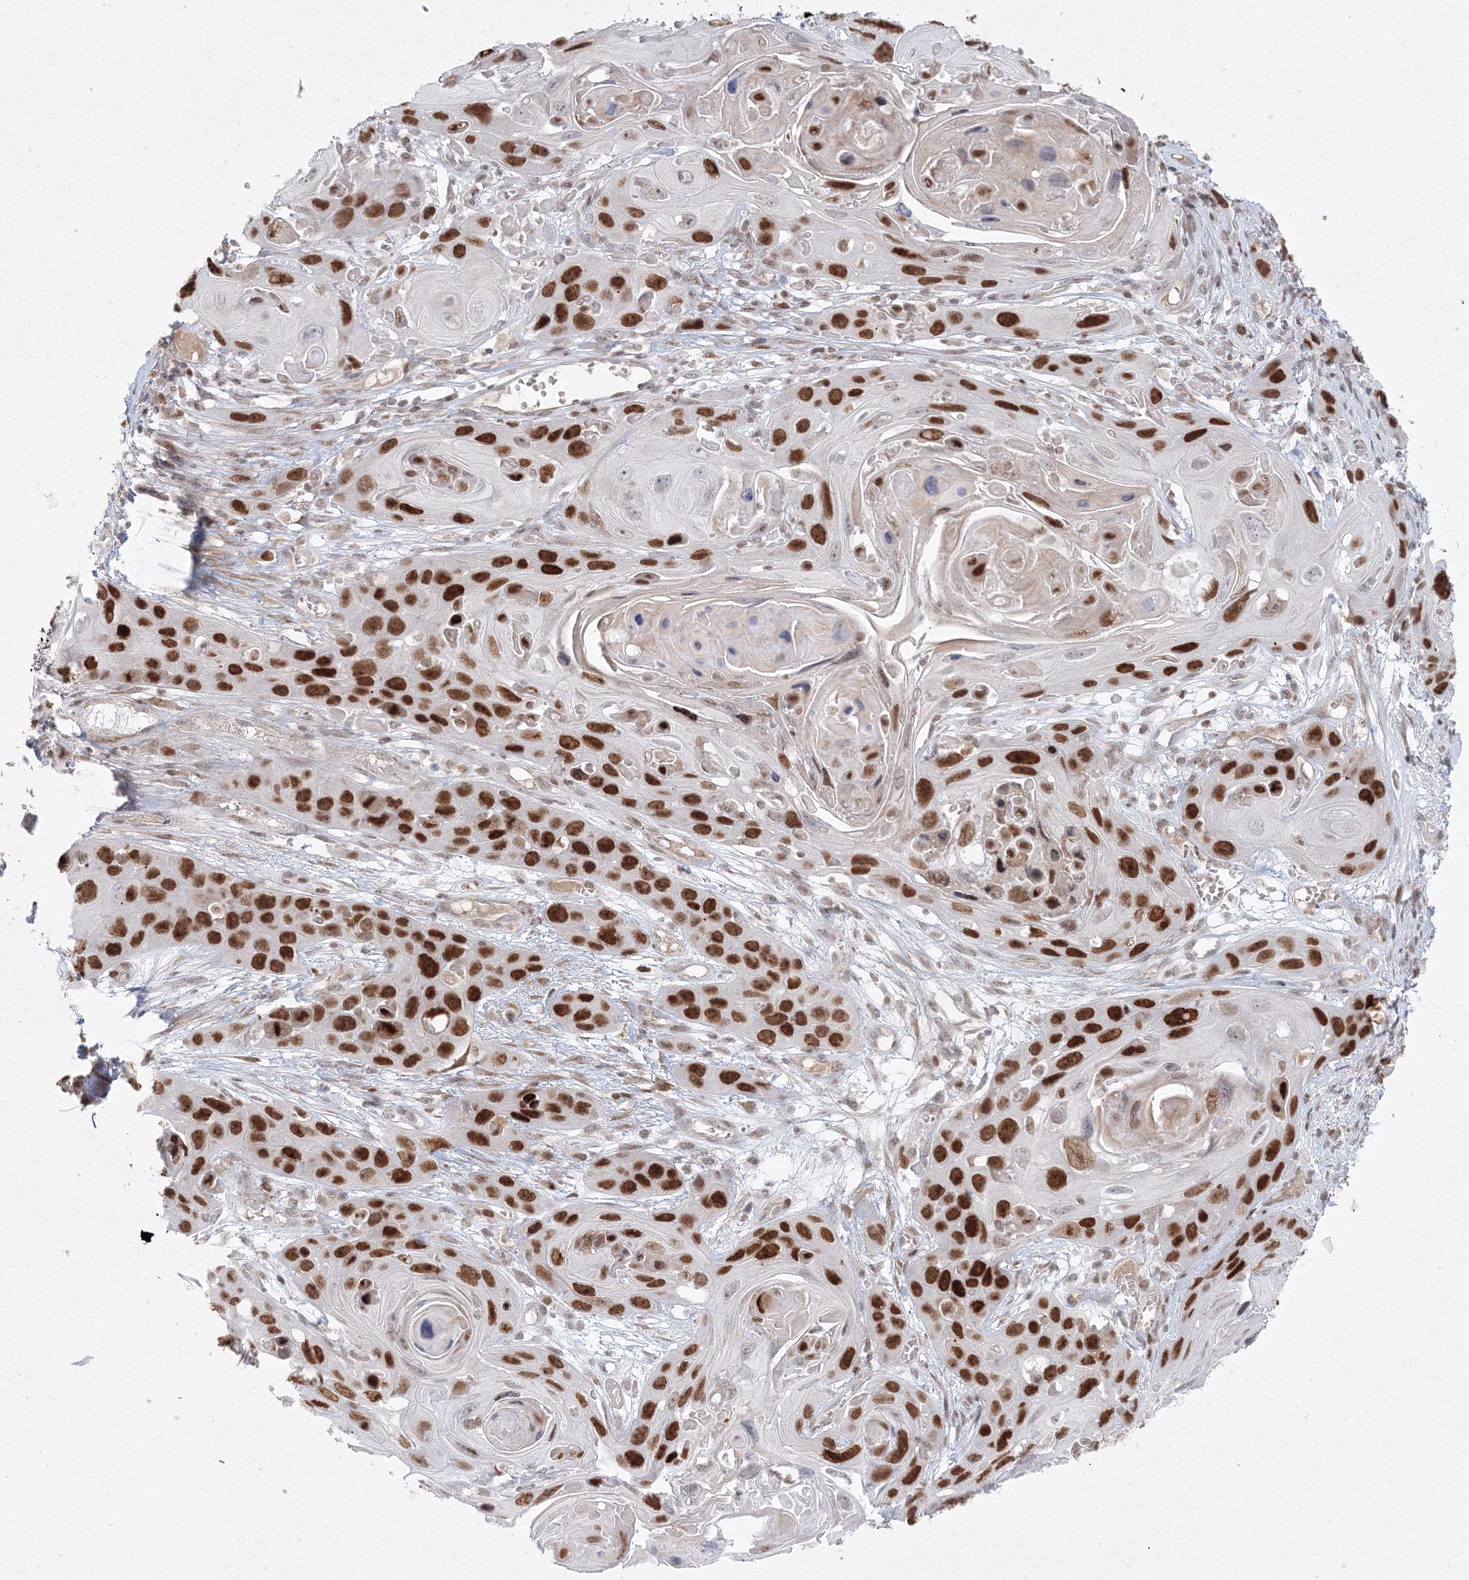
{"staining": {"intensity": "strong", "quantity": ">75%", "location": "nuclear"}, "tissue": "skin cancer", "cell_type": "Tumor cells", "image_type": "cancer", "snomed": [{"axis": "morphology", "description": "Squamous cell carcinoma, NOS"}, {"axis": "topography", "description": "Skin"}], "caption": "Human skin cancer (squamous cell carcinoma) stained with a protein marker exhibits strong staining in tumor cells.", "gene": "KIF4A", "patient": {"sex": "male", "age": 55}}